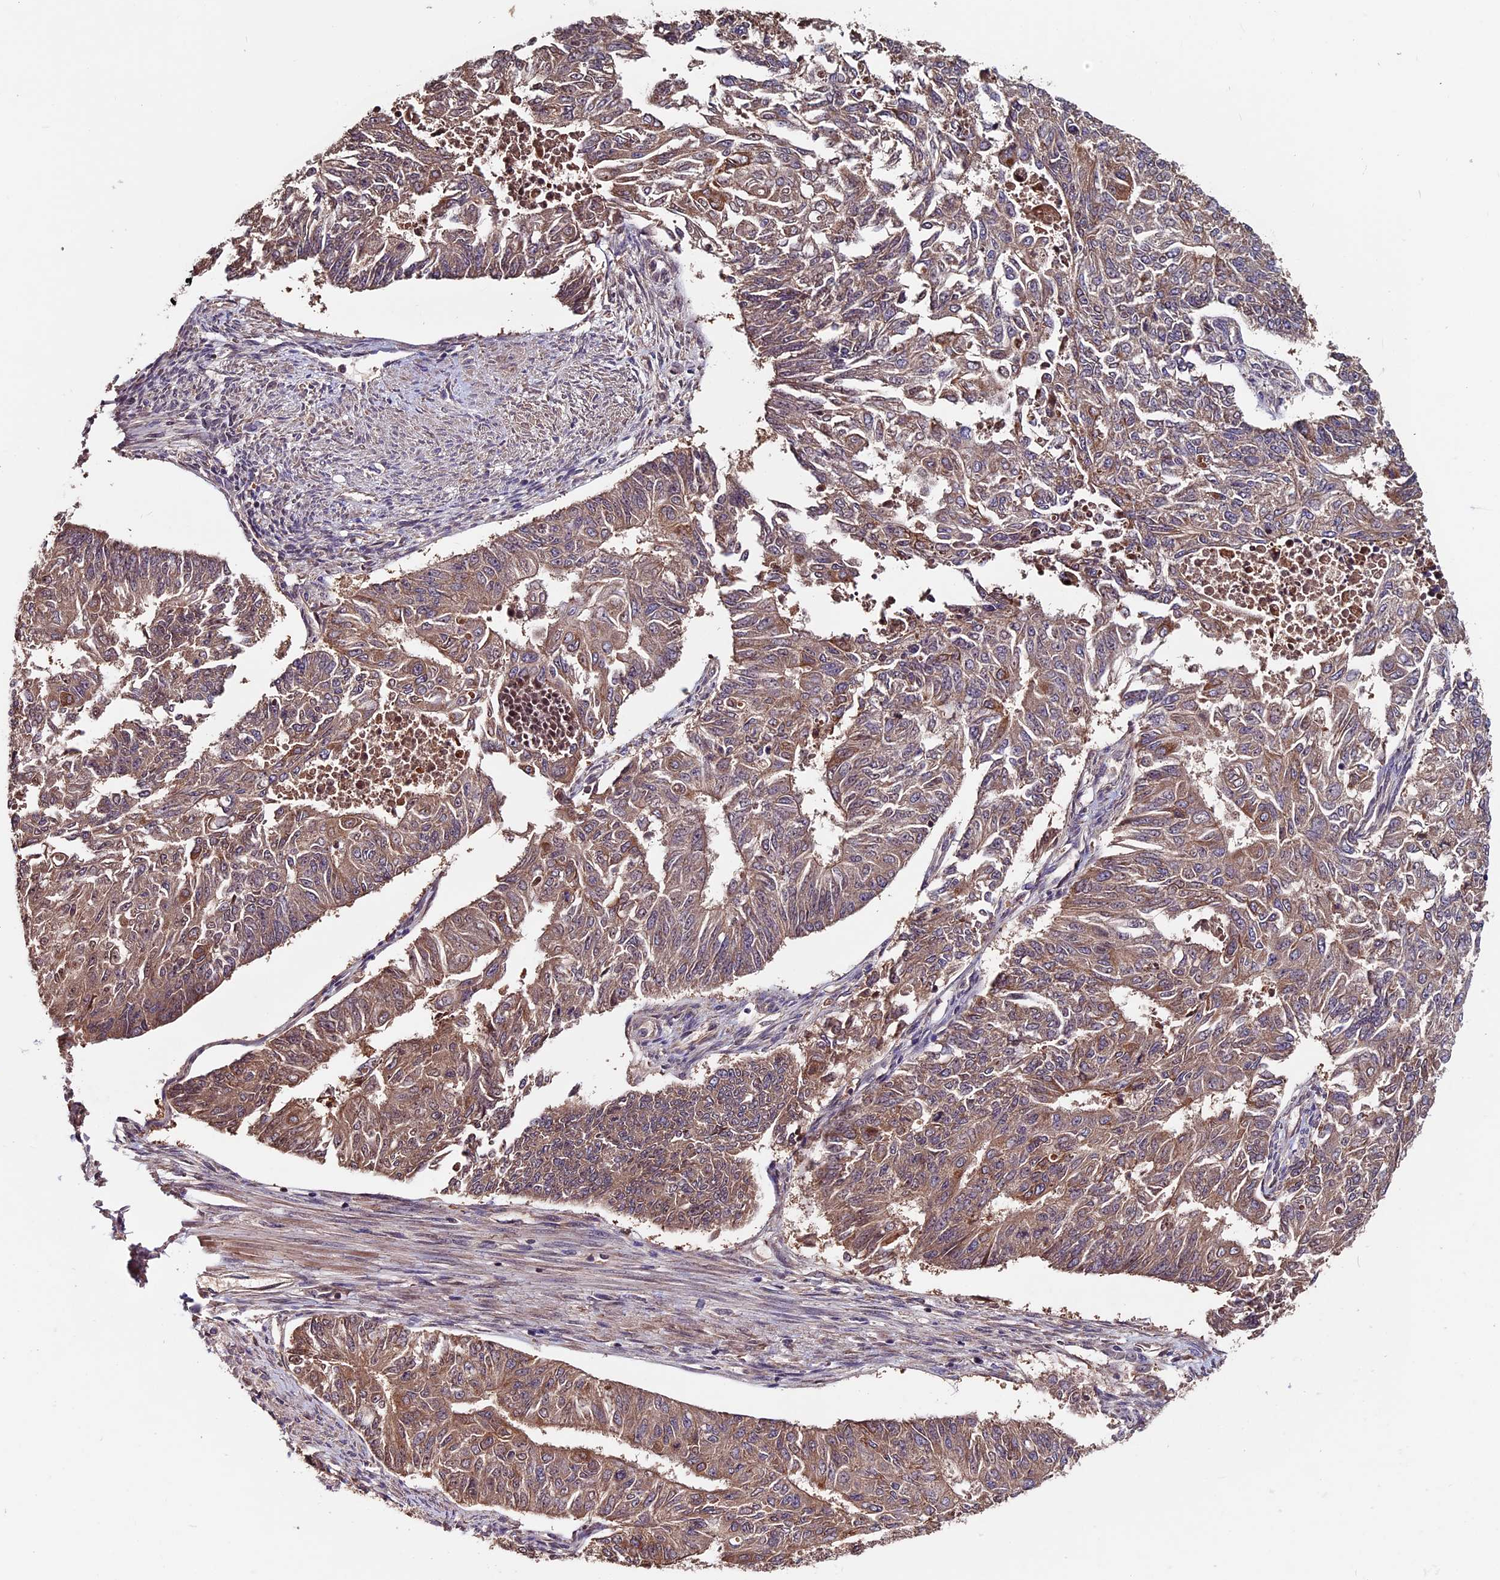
{"staining": {"intensity": "weak", "quantity": ">75%", "location": "cytoplasmic/membranous"}, "tissue": "endometrial cancer", "cell_type": "Tumor cells", "image_type": "cancer", "snomed": [{"axis": "morphology", "description": "Adenocarcinoma, NOS"}, {"axis": "topography", "description": "Endometrium"}], "caption": "Immunohistochemical staining of endometrial adenocarcinoma demonstrates weak cytoplasmic/membranous protein staining in about >75% of tumor cells. (DAB IHC with brightfield microscopy, high magnification).", "gene": "ZNF598", "patient": {"sex": "female", "age": 32}}